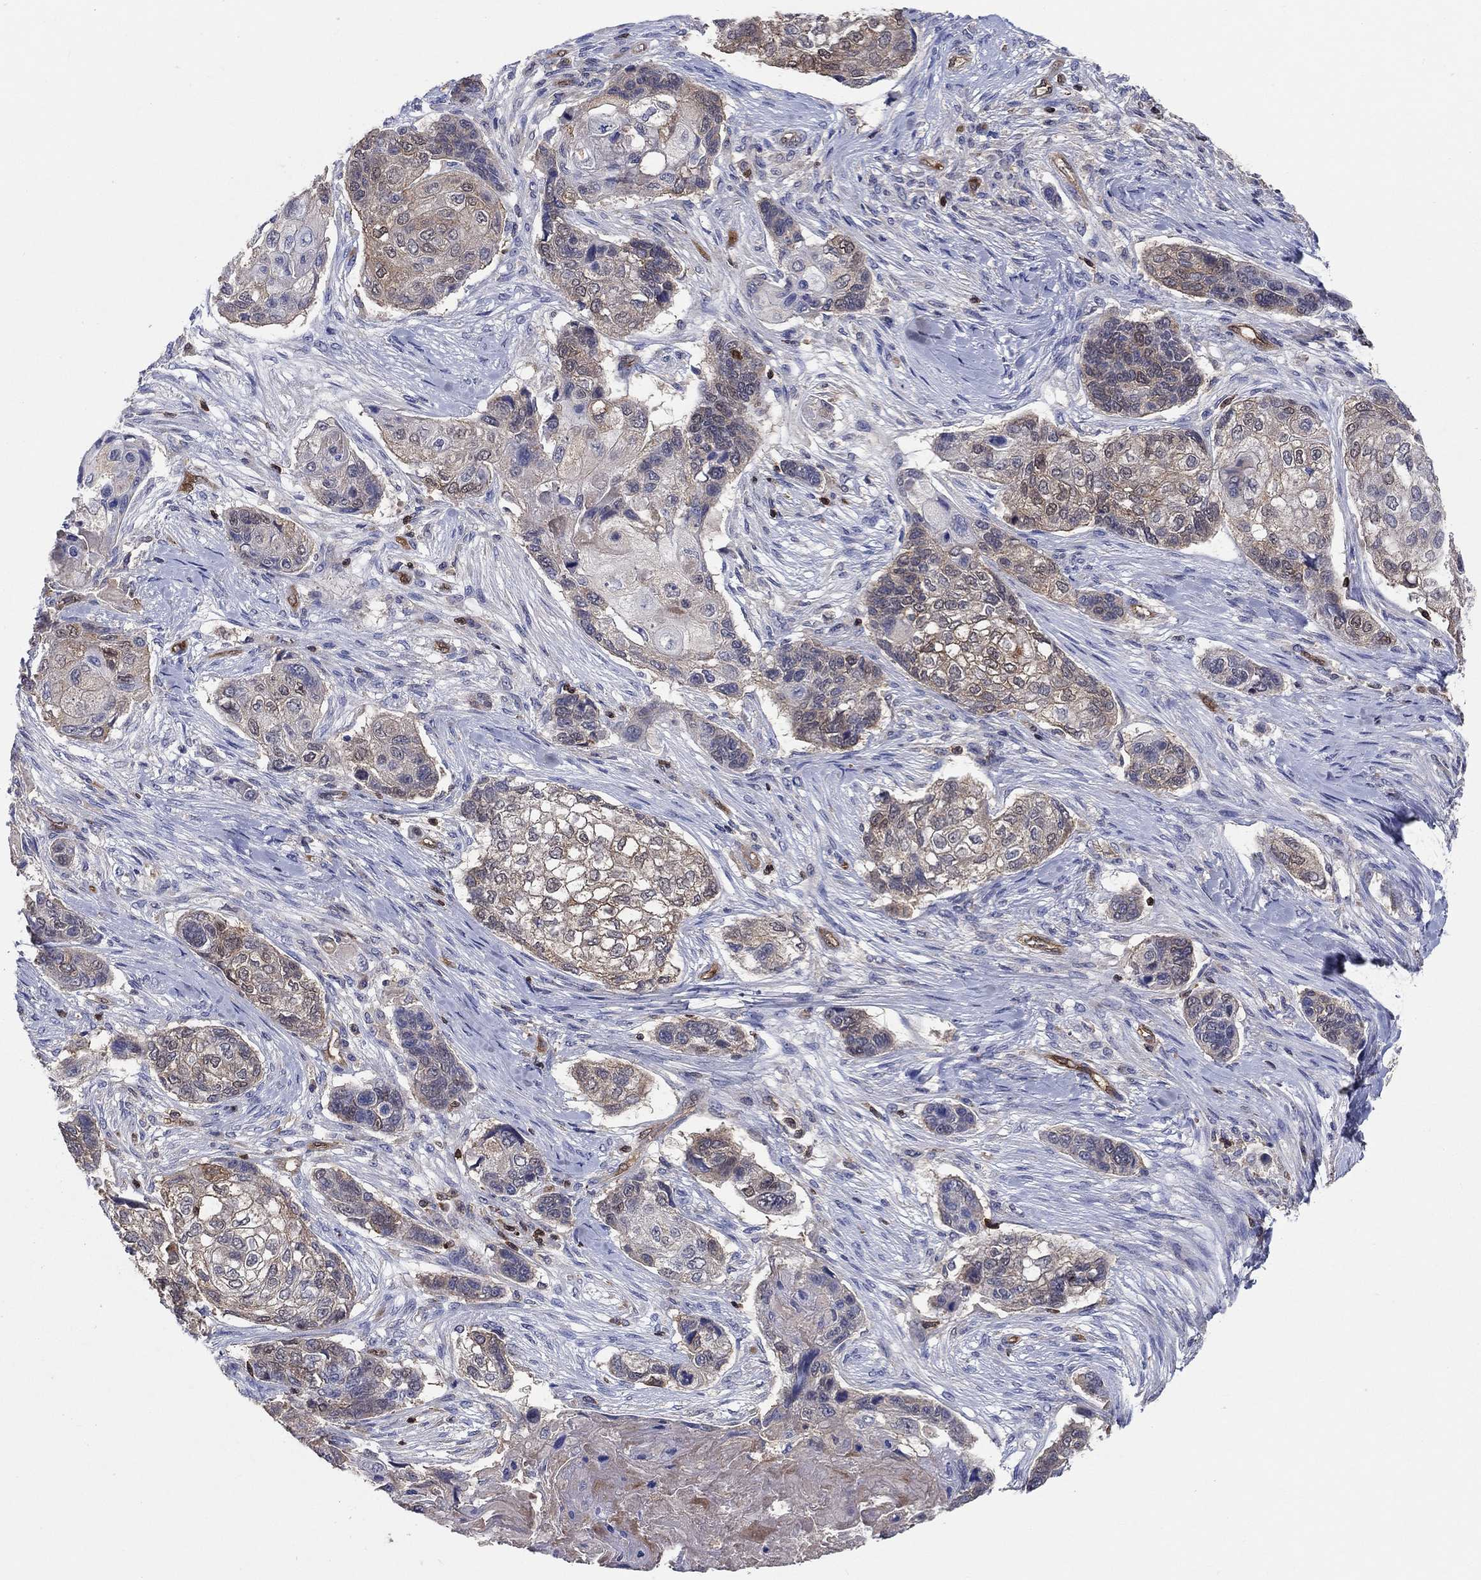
{"staining": {"intensity": "weak", "quantity": "<25%", "location": "cytoplasmic/membranous"}, "tissue": "lung cancer", "cell_type": "Tumor cells", "image_type": "cancer", "snomed": [{"axis": "morphology", "description": "Normal tissue, NOS"}, {"axis": "morphology", "description": "Squamous cell carcinoma, NOS"}, {"axis": "topography", "description": "Bronchus"}, {"axis": "topography", "description": "Lung"}], "caption": "Tumor cells are negative for protein expression in human lung cancer (squamous cell carcinoma).", "gene": "AGFG2", "patient": {"sex": "male", "age": 69}}